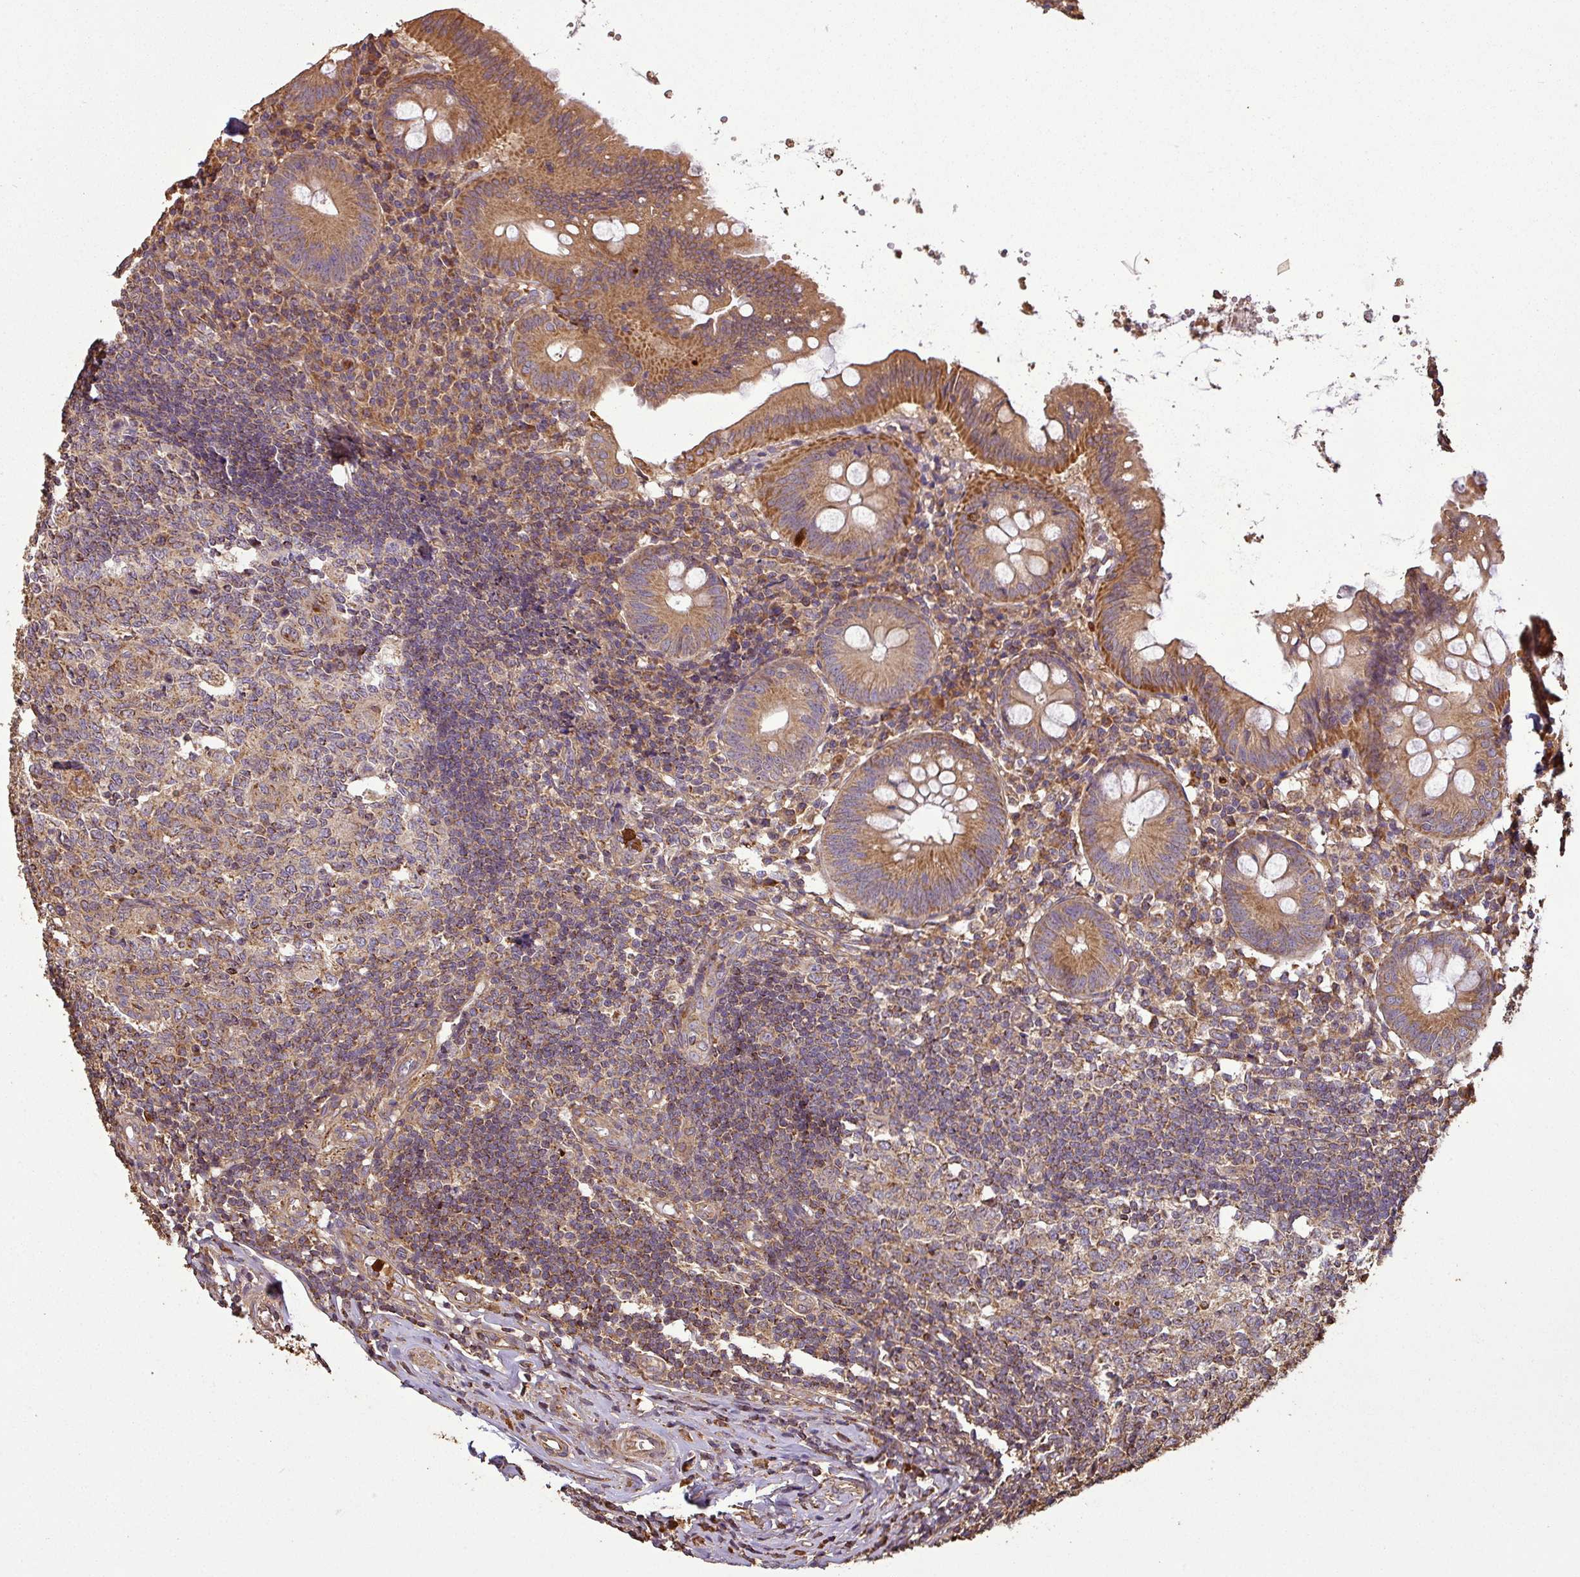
{"staining": {"intensity": "moderate", "quantity": ">75%", "location": "cytoplasmic/membranous"}, "tissue": "appendix", "cell_type": "Glandular cells", "image_type": "normal", "snomed": [{"axis": "morphology", "description": "Normal tissue, NOS"}, {"axis": "topography", "description": "Appendix"}], "caption": "IHC staining of unremarkable appendix, which demonstrates medium levels of moderate cytoplasmic/membranous staining in about >75% of glandular cells indicating moderate cytoplasmic/membranous protein positivity. The staining was performed using DAB (3,3'-diaminobenzidine) (brown) for protein detection and nuclei were counterstained in hematoxylin (blue).", "gene": "PLEKHM1", "patient": {"sex": "female", "age": 54}}